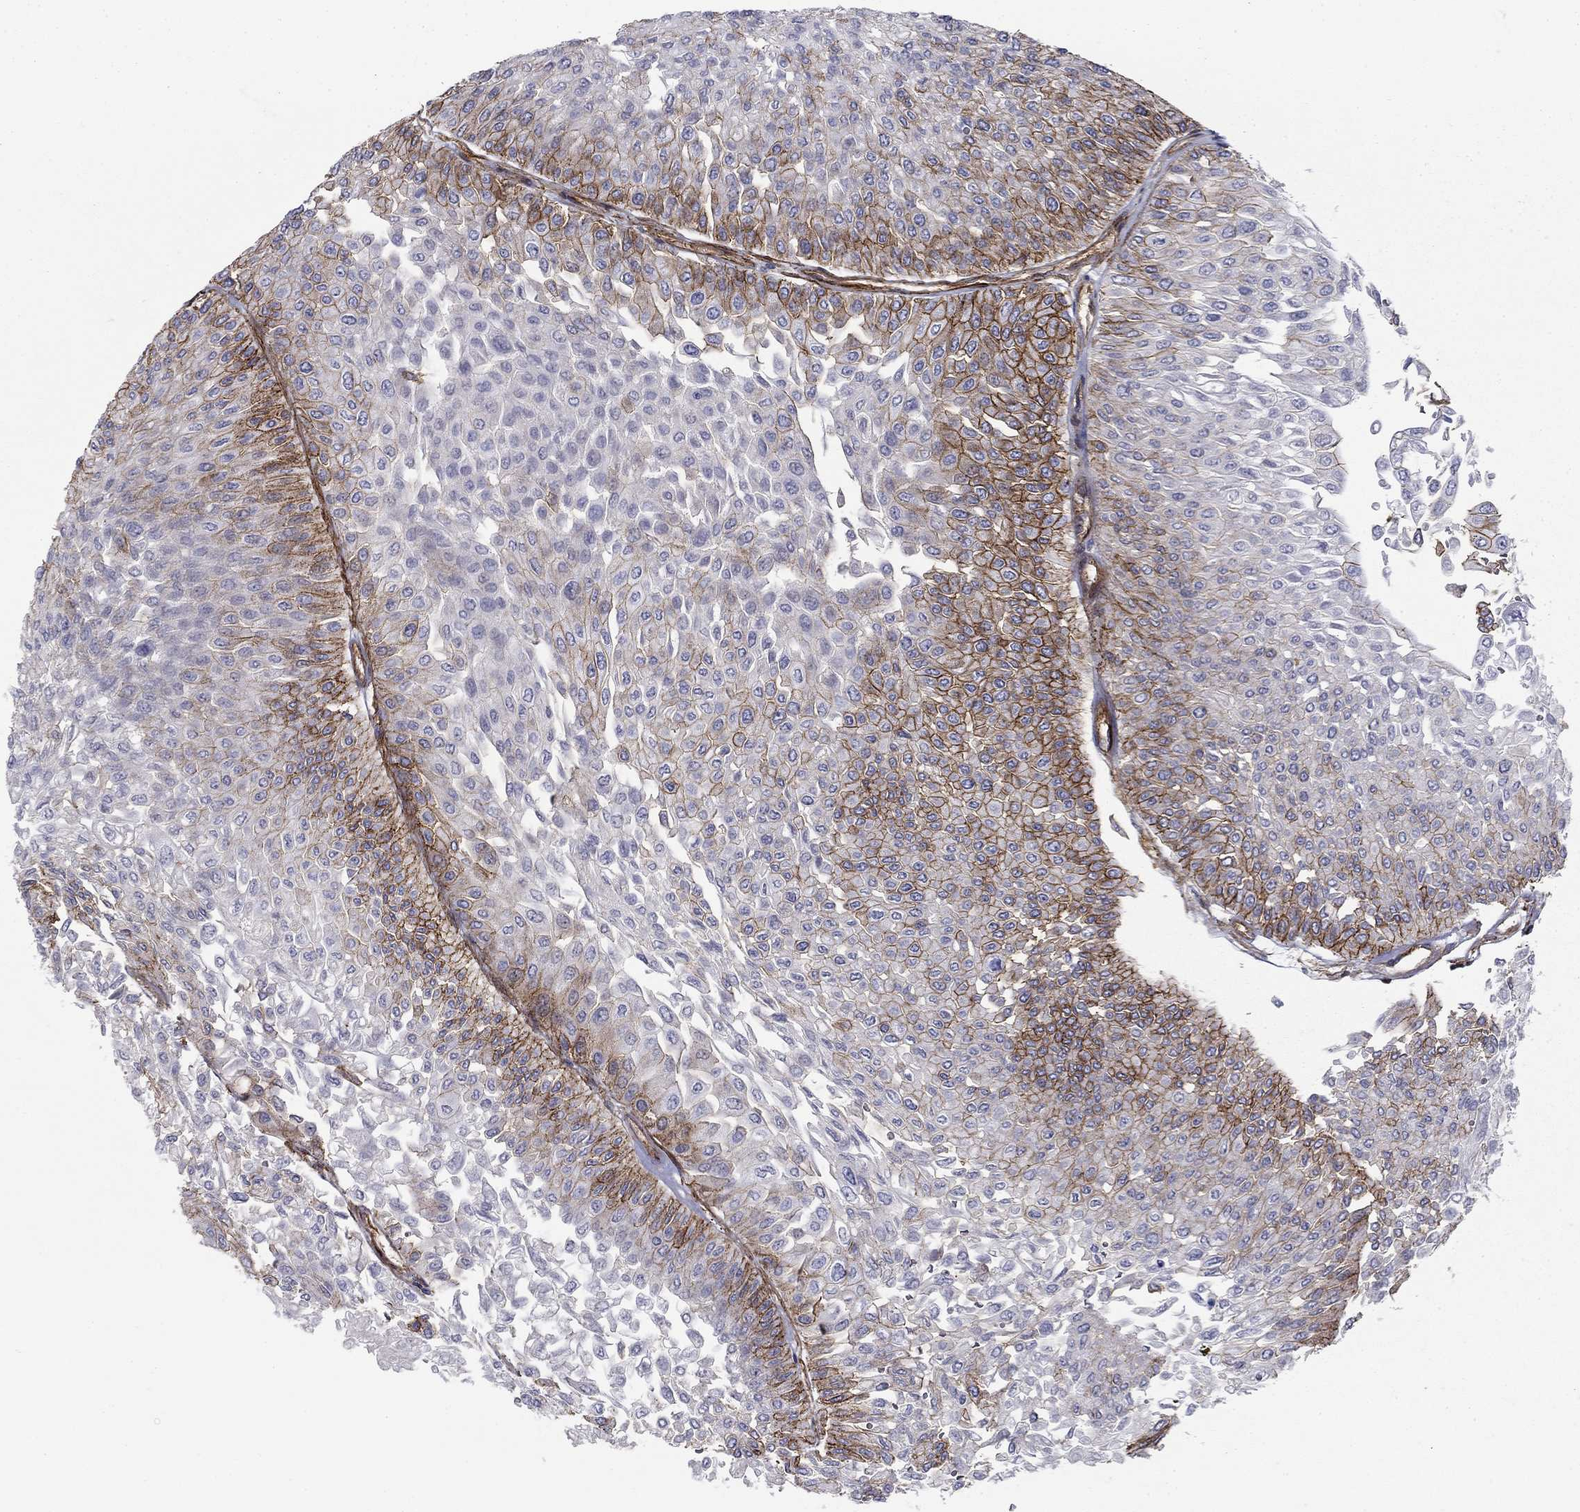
{"staining": {"intensity": "strong", "quantity": "<25%", "location": "cytoplasmic/membranous"}, "tissue": "urothelial cancer", "cell_type": "Tumor cells", "image_type": "cancer", "snomed": [{"axis": "morphology", "description": "Urothelial carcinoma, Low grade"}, {"axis": "topography", "description": "Urinary bladder"}], "caption": "A histopathology image of urothelial carcinoma (low-grade) stained for a protein displays strong cytoplasmic/membranous brown staining in tumor cells. Using DAB (brown) and hematoxylin (blue) stains, captured at high magnification using brightfield microscopy.", "gene": "KRBA1", "patient": {"sex": "male", "age": 67}}